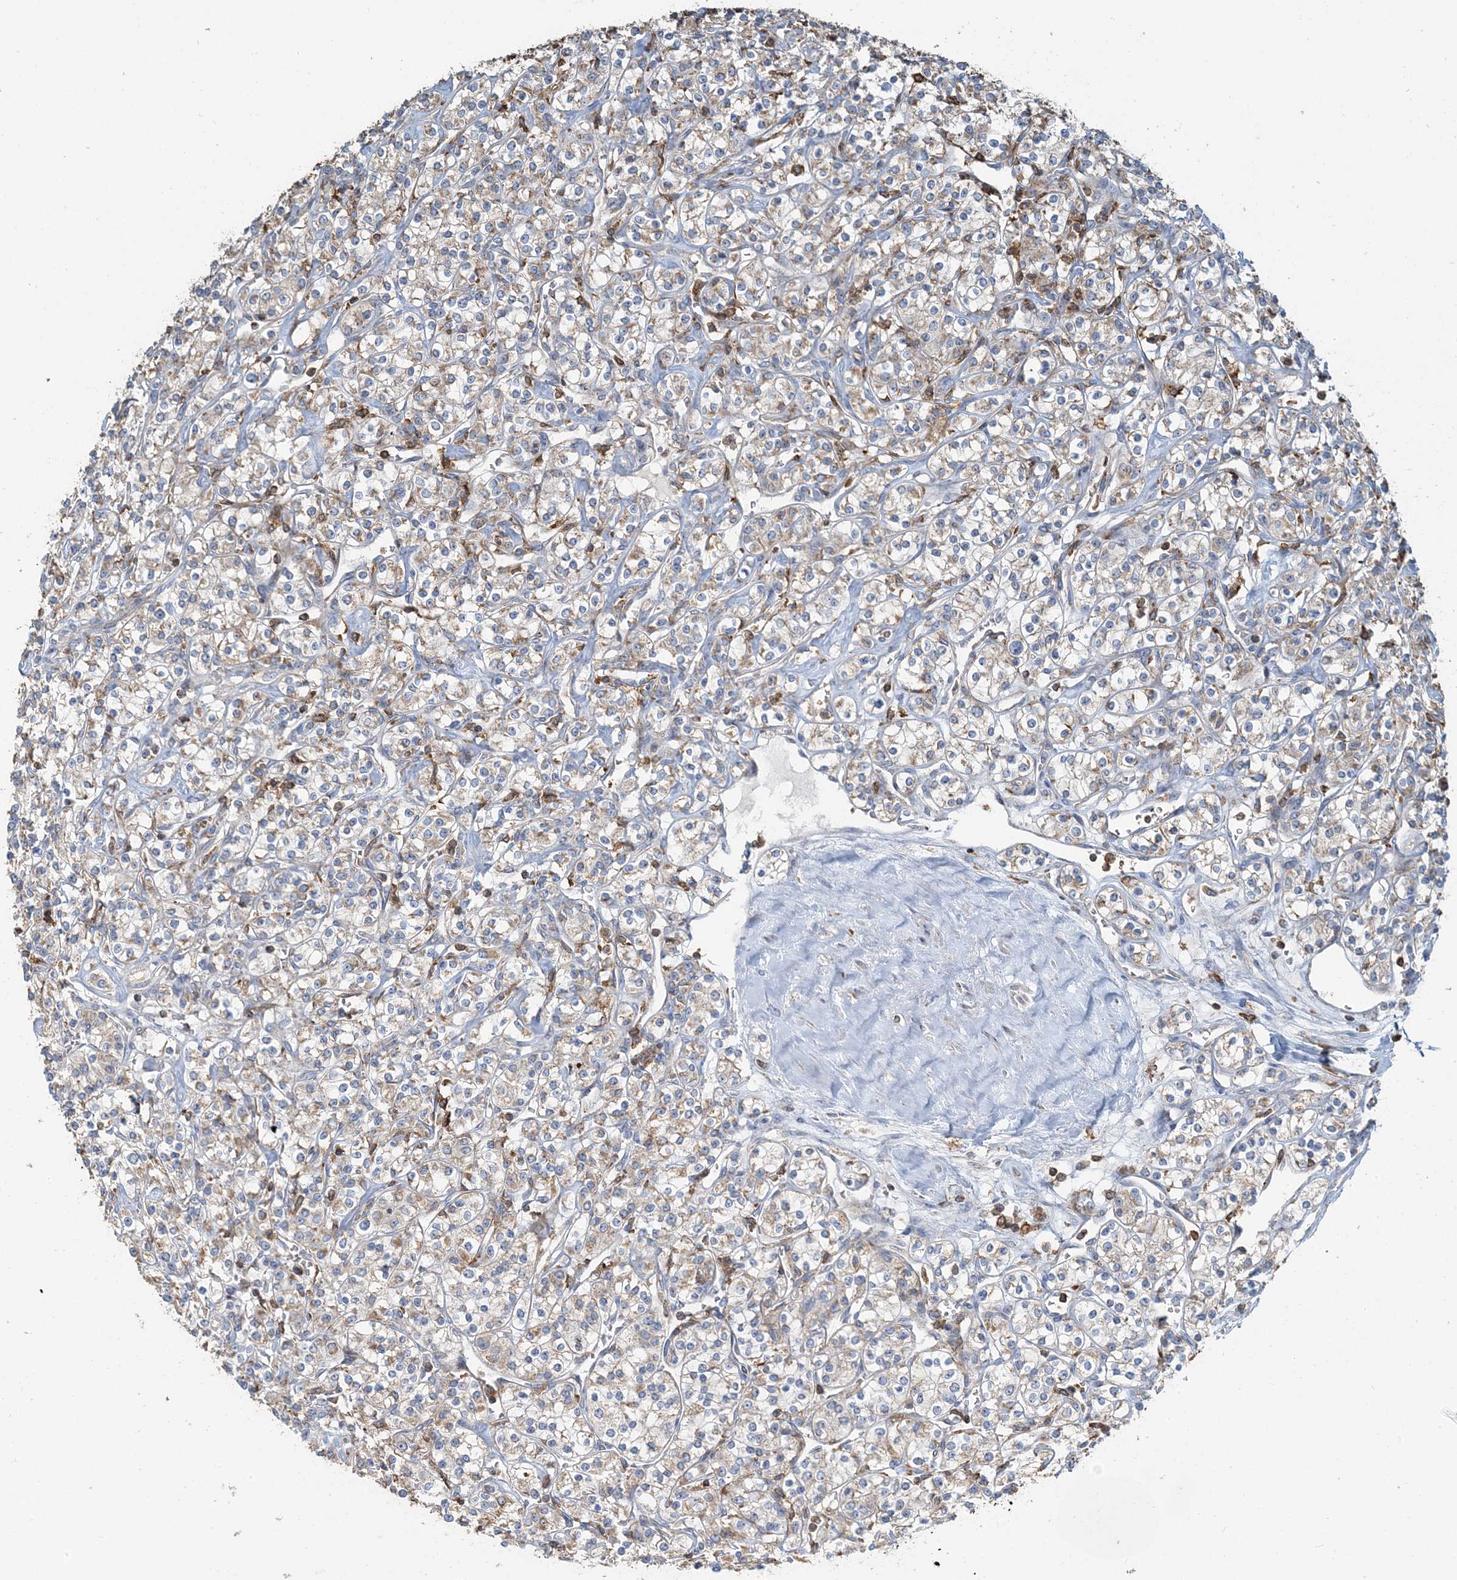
{"staining": {"intensity": "weak", "quantity": "25%-75%", "location": "cytoplasmic/membranous"}, "tissue": "renal cancer", "cell_type": "Tumor cells", "image_type": "cancer", "snomed": [{"axis": "morphology", "description": "Adenocarcinoma, NOS"}, {"axis": "topography", "description": "Kidney"}], "caption": "The photomicrograph shows a brown stain indicating the presence of a protein in the cytoplasmic/membranous of tumor cells in renal cancer.", "gene": "TMLHE", "patient": {"sex": "male", "age": 77}}